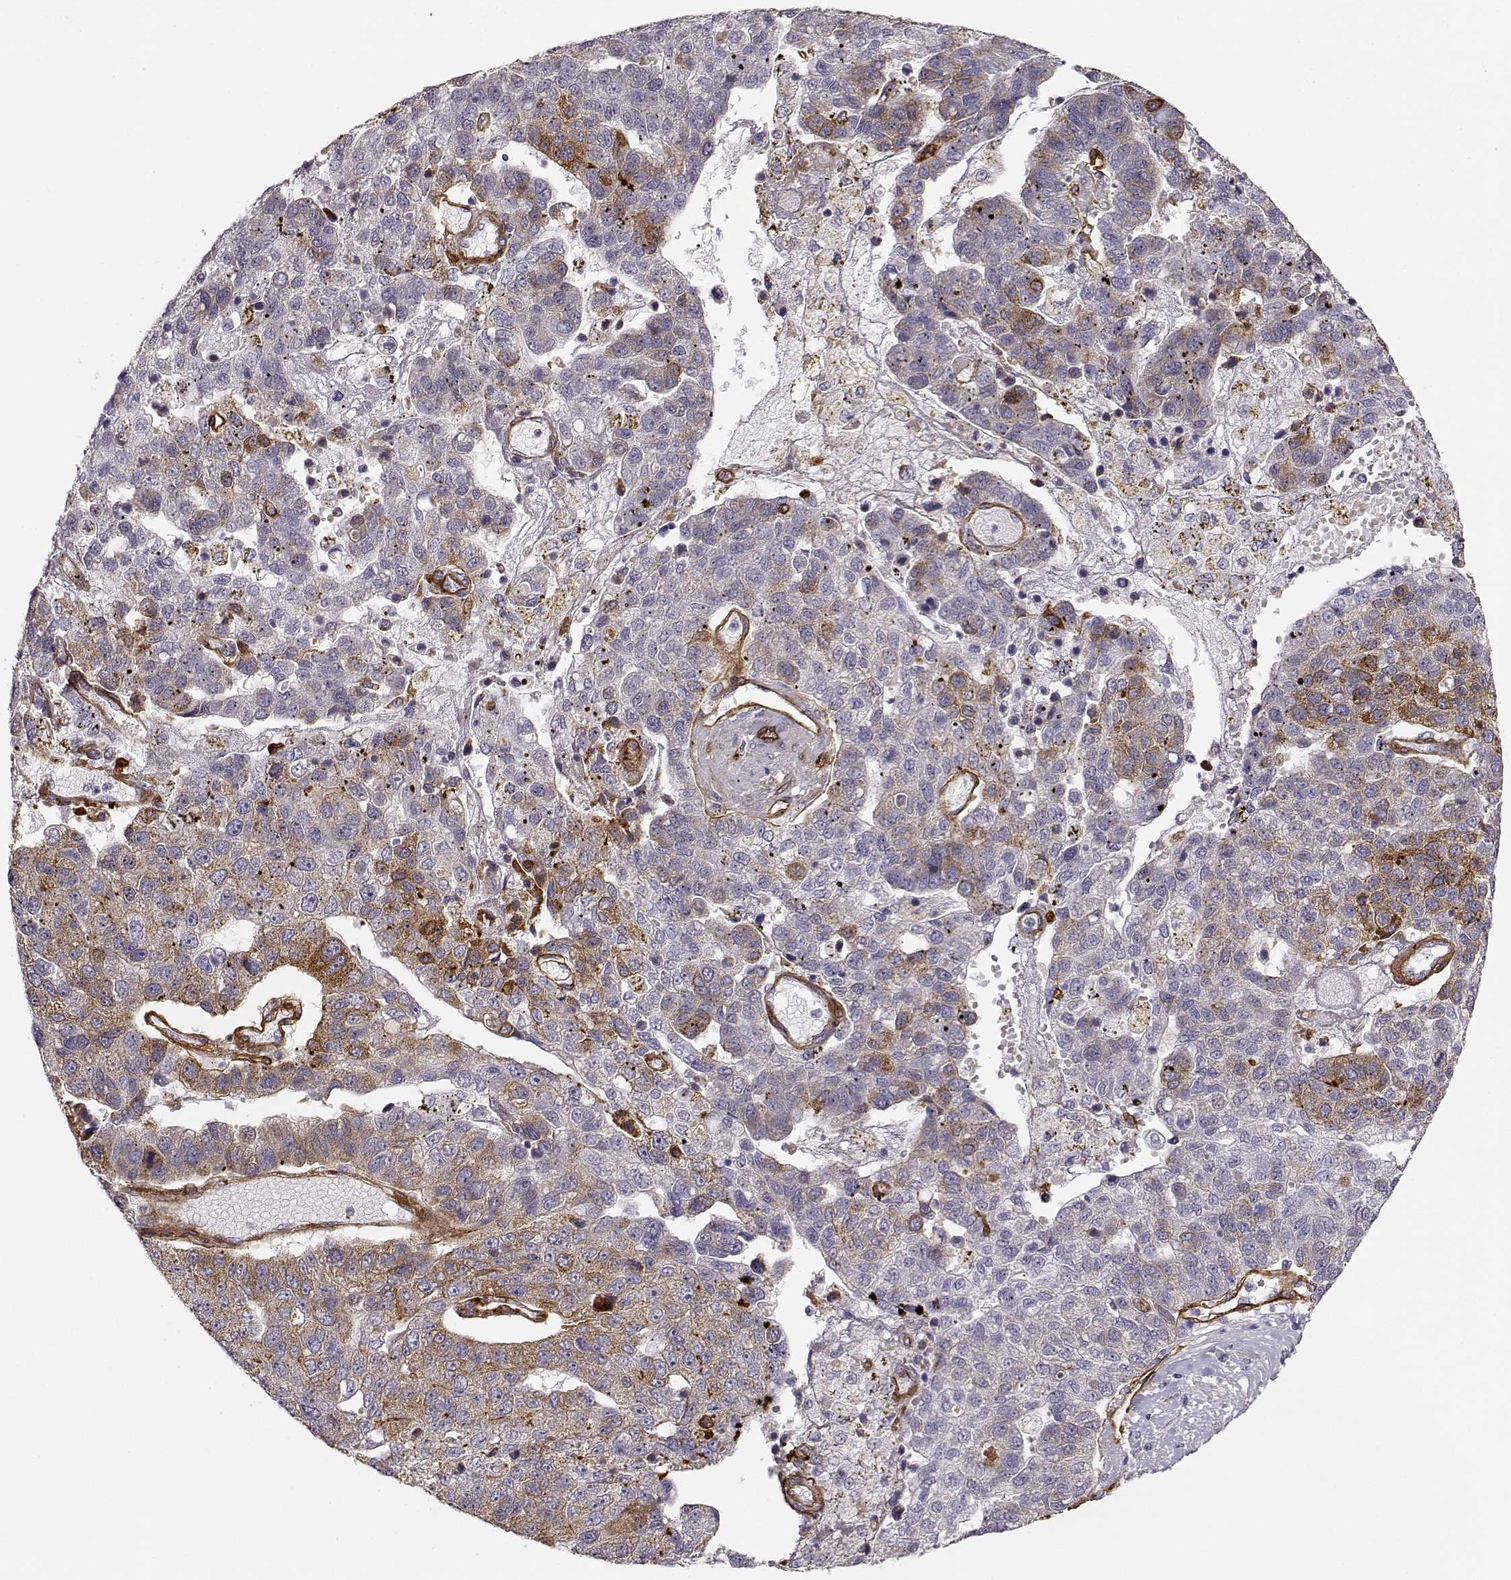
{"staining": {"intensity": "moderate", "quantity": "<25%", "location": "cytoplasmic/membranous"}, "tissue": "pancreatic cancer", "cell_type": "Tumor cells", "image_type": "cancer", "snomed": [{"axis": "morphology", "description": "Adenocarcinoma, NOS"}, {"axis": "topography", "description": "Pancreas"}], "caption": "Pancreatic adenocarcinoma stained with immunohistochemistry demonstrates moderate cytoplasmic/membranous staining in approximately <25% of tumor cells.", "gene": "LAMC1", "patient": {"sex": "female", "age": 61}}